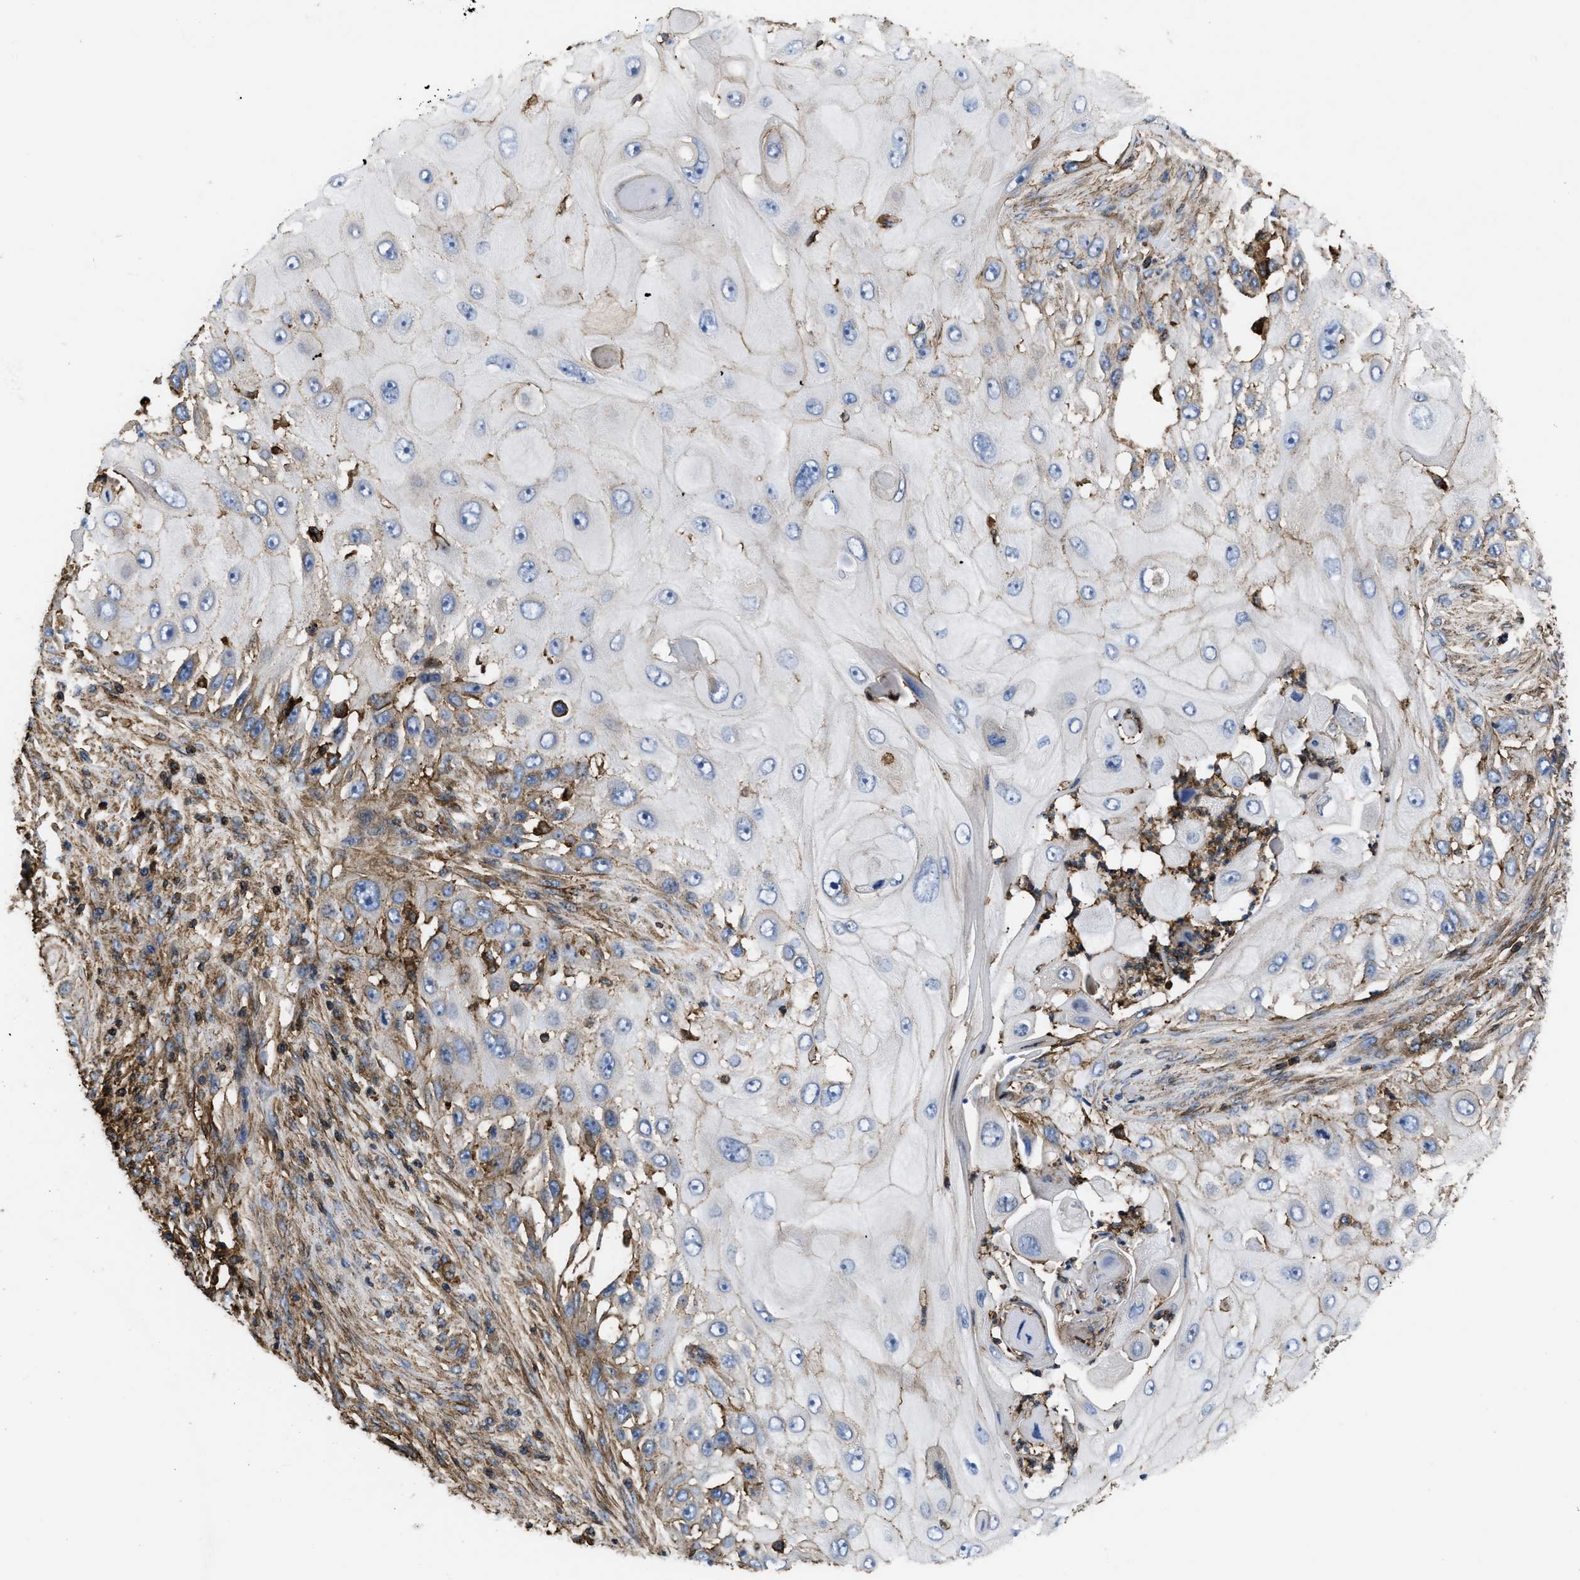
{"staining": {"intensity": "weak", "quantity": ">75%", "location": "cytoplasmic/membranous"}, "tissue": "skin cancer", "cell_type": "Tumor cells", "image_type": "cancer", "snomed": [{"axis": "morphology", "description": "Squamous cell carcinoma, NOS"}, {"axis": "topography", "description": "Skin"}], "caption": "Protein staining of skin cancer (squamous cell carcinoma) tissue displays weak cytoplasmic/membranous positivity in about >75% of tumor cells.", "gene": "SCUBE2", "patient": {"sex": "female", "age": 44}}